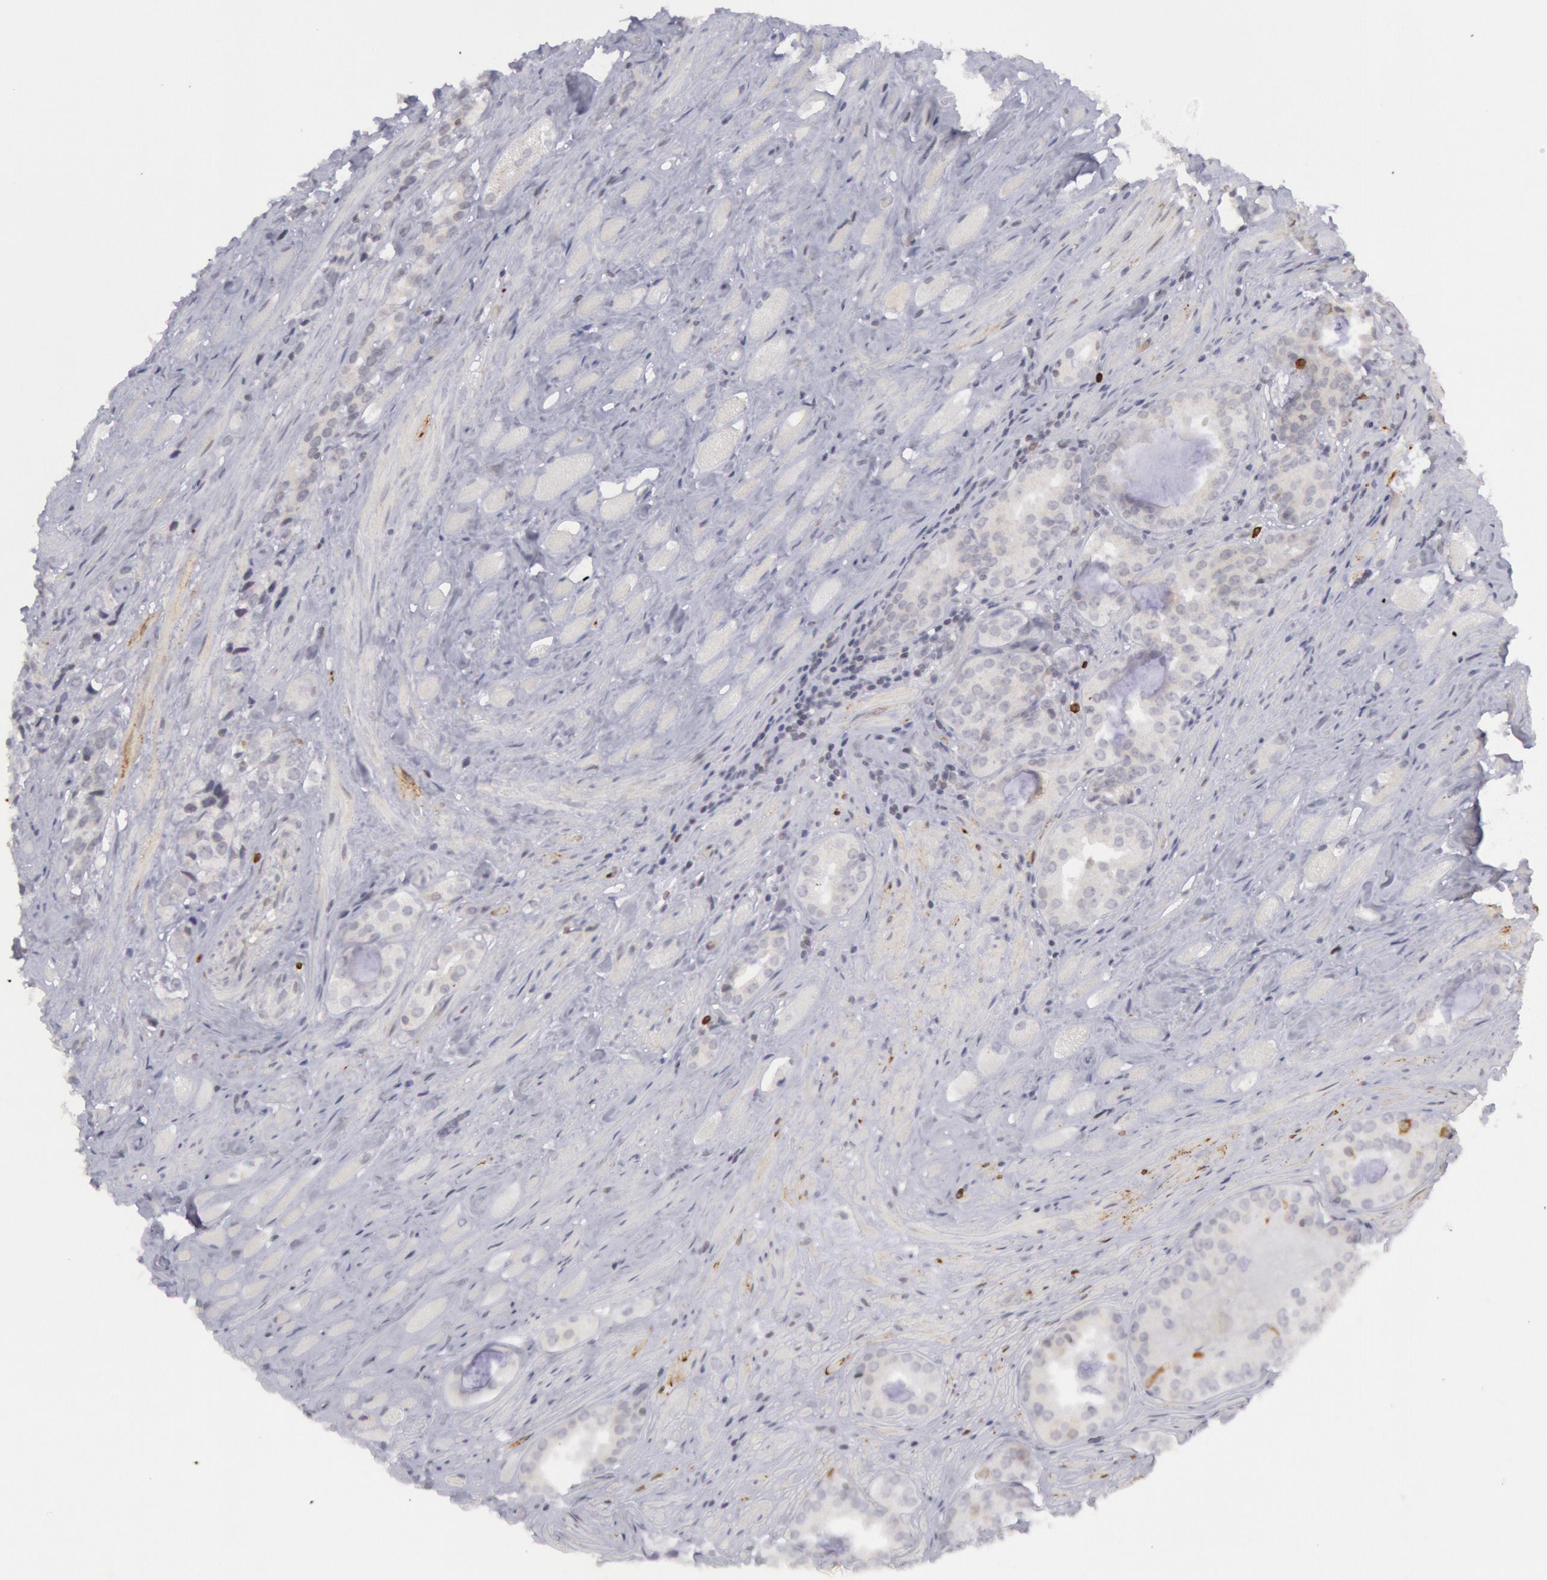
{"staining": {"intensity": "negative", "quantity": "none", "location": "none"}, "tissue": "prostate cancer", "cell_type": "Tumor cells", "image_type": "cancer", "snomed": [{"axis": "morphology", "description": "Adenocarcinoma, Medium grade"}, {"axis": "topography", "description": "Prostate"}], "caption": "This is a histopathology image of immunohistochemistry staining of prostate medium-grade adenocarcinoma, which shows no staining in tumor cells.", "gene": "PTGS2", "patient": {"sex": "male", "age": 73}}